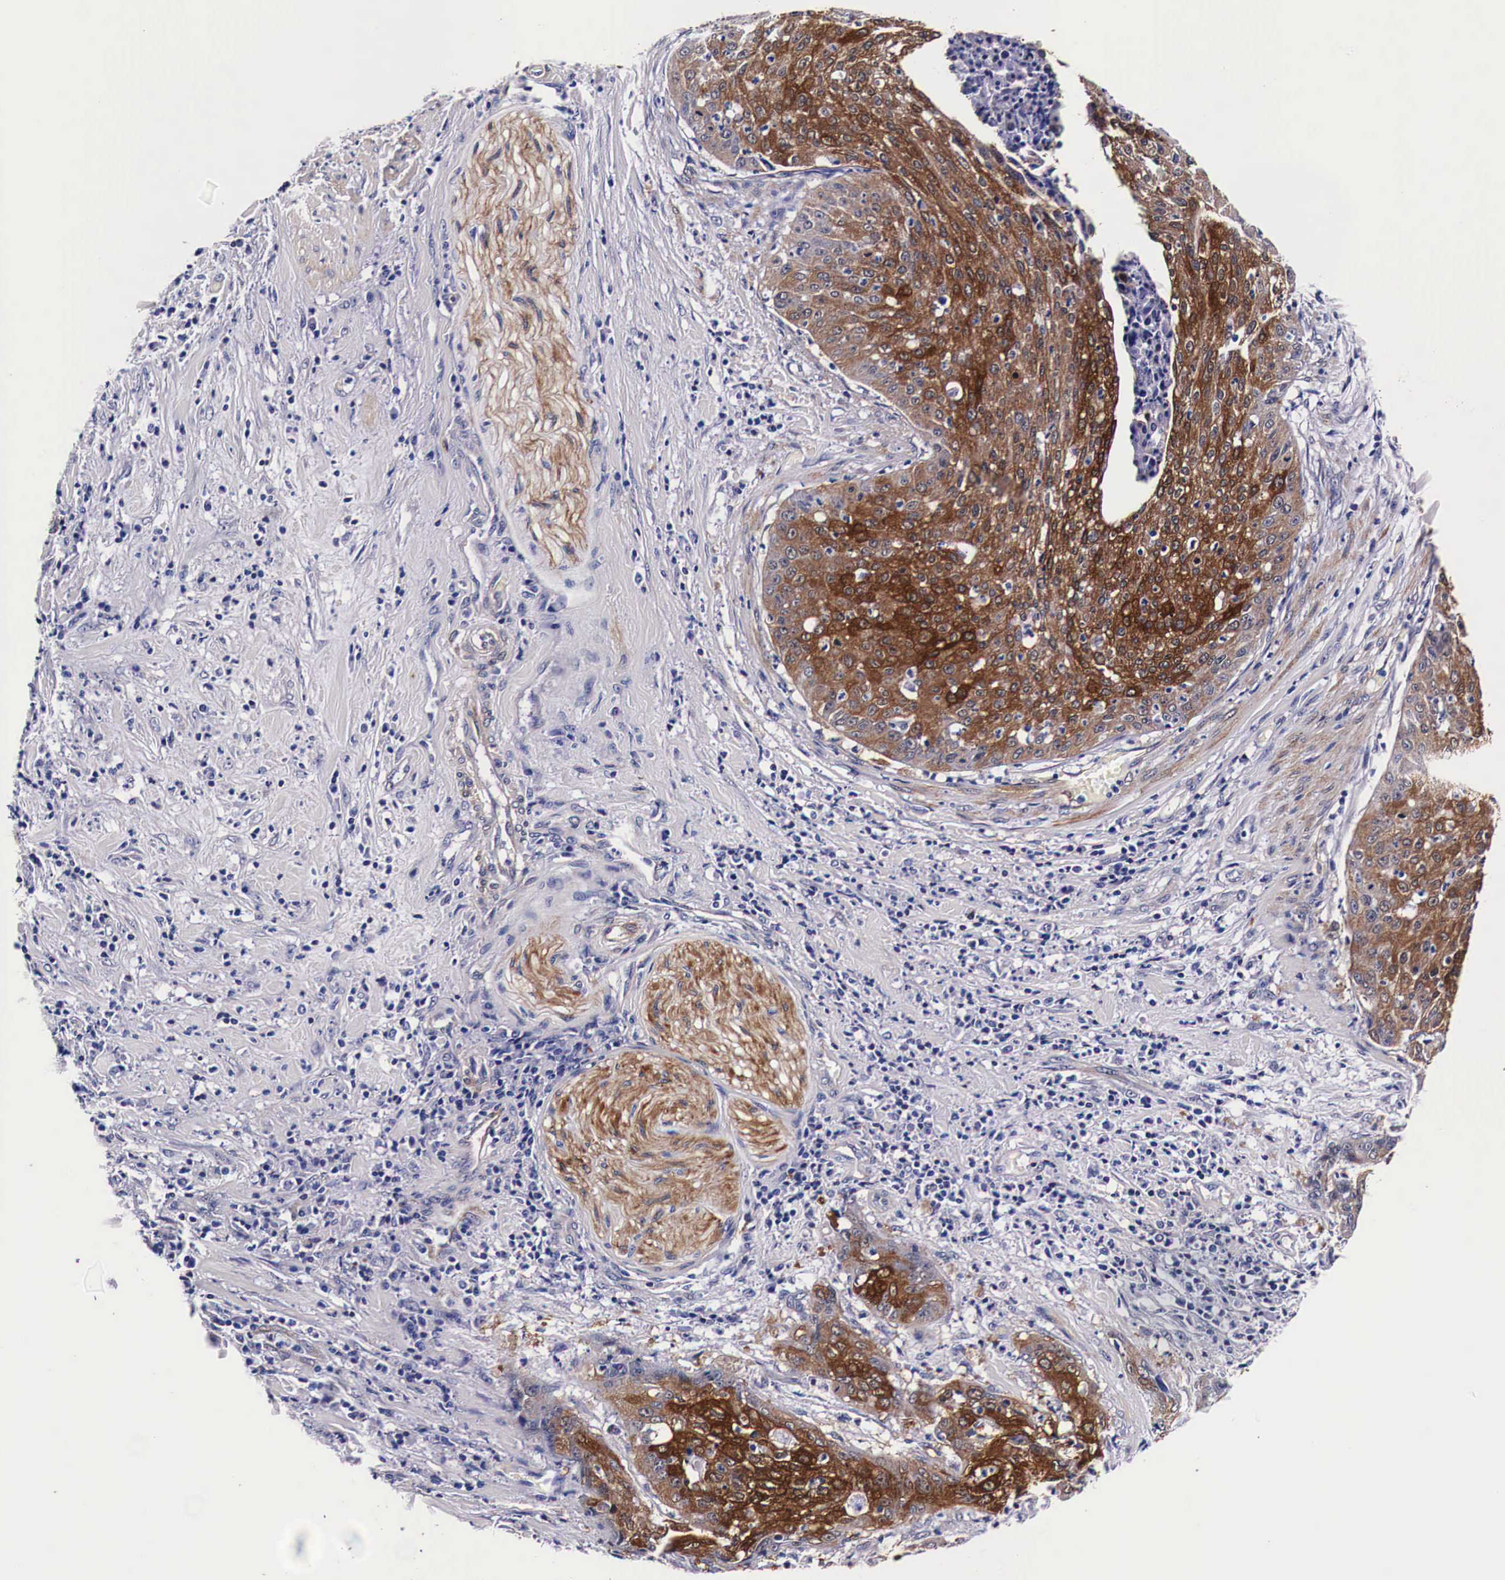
{"staining": {"intensity": "strong", "quantity": ">75%", "location": "cytoplasmic/membranous"}, "tissue": "cervical cancer", "cell_type": "Tumor cells", "image_type": "cancer", "snomed": [{"axis": "morphology", "description": "Squamous cell carcinoma, NOS"}, {"axis": "topography", "description": "Cervix"}], "caption": "A histopathology image of squamous cell carcinoma (cervical) stained for a protein exhibits strong cytoplasmic/membranous brown staining in tumor cells.", "gene": "HSPB1", "patient": {"sex": "female", "age": 41}}